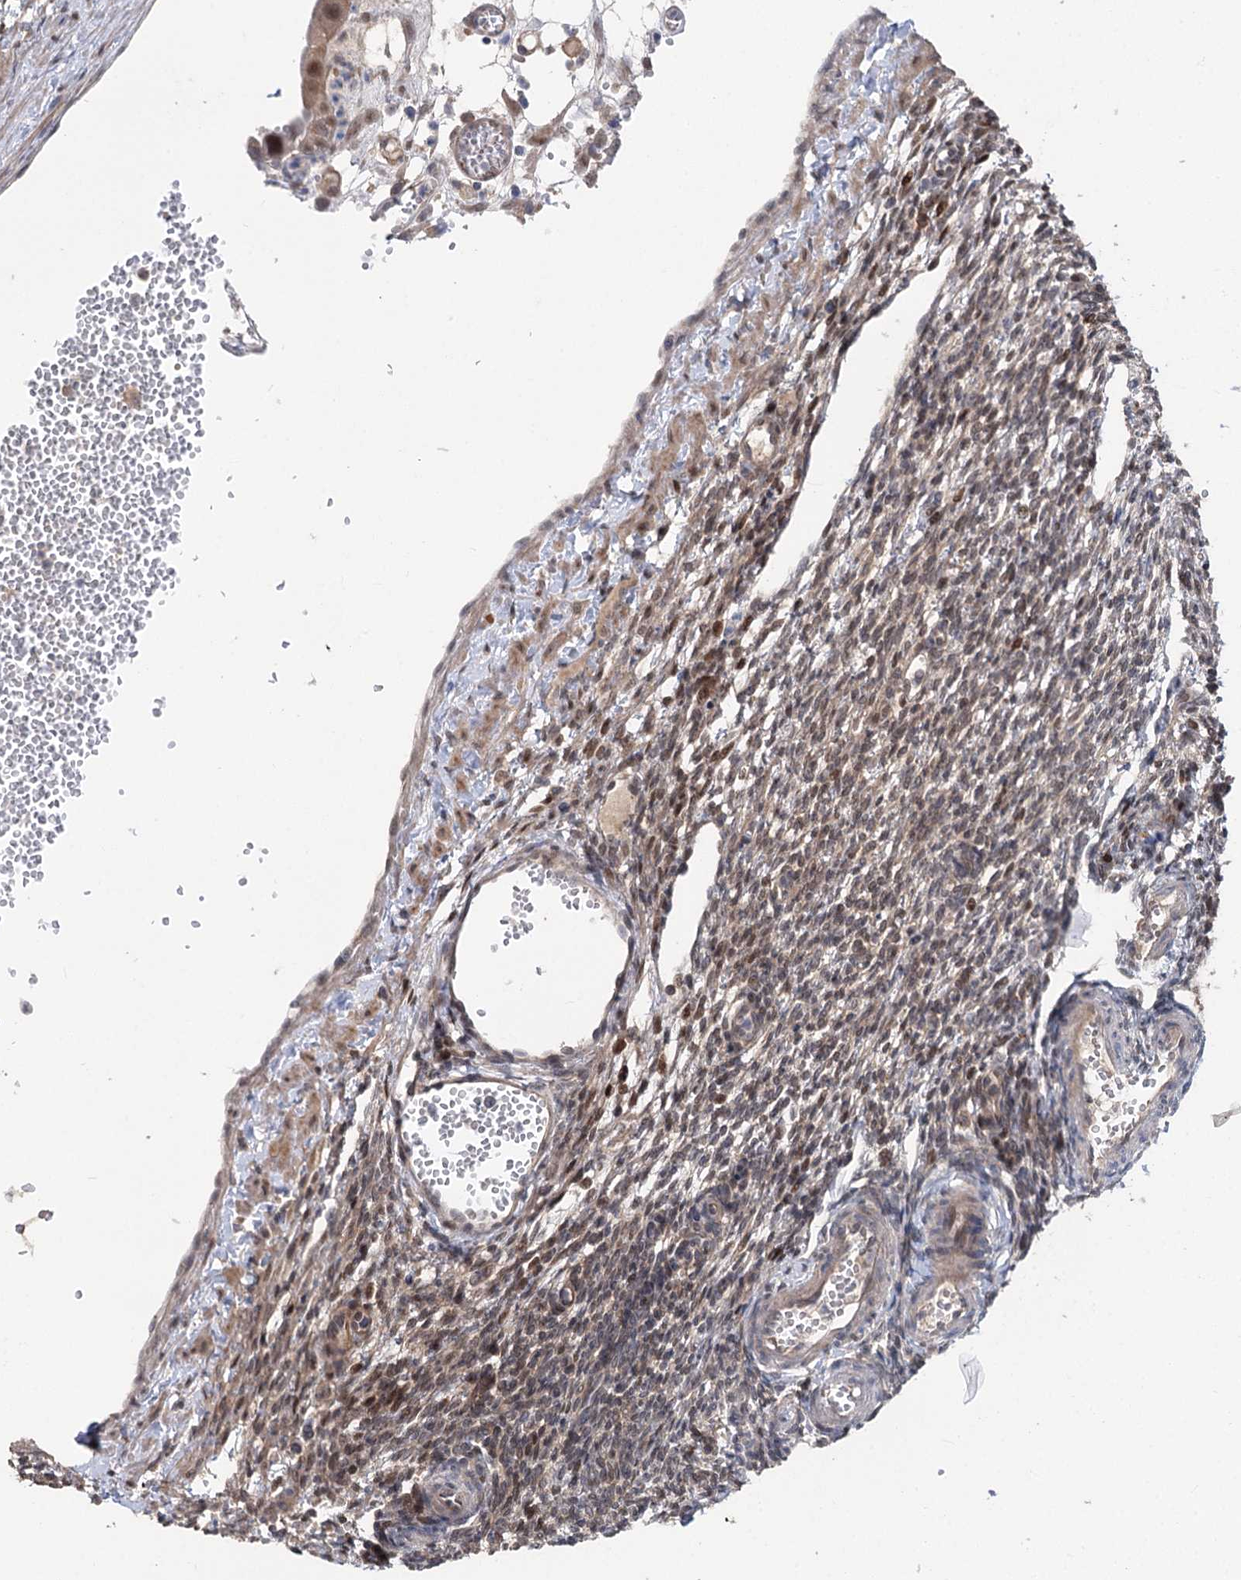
{"staining": {"intensity": "moderate", "quantity": "<25%", "location": "cytoplasmic/membranous,nuclear"}, "tissue": "ovary", "cell_type": "Ovarian stroma cells", "image_type": "normal", "snomed": [{"axis": "morphology", "description": "Normal tissue, NOS"}, {"axis": "morphology", "description": "Cyst, NOS"}, {"axis": "topography", "description": "Ovary"}], "caption": "Human ovary stained with a brown dye demonstrates moderate cytoplasmic/membranous,nuclear positive expression in about <25% of ovarian stroma cells.", "gene": "STX6", "patient": {"sex": "female", "age": 33}}